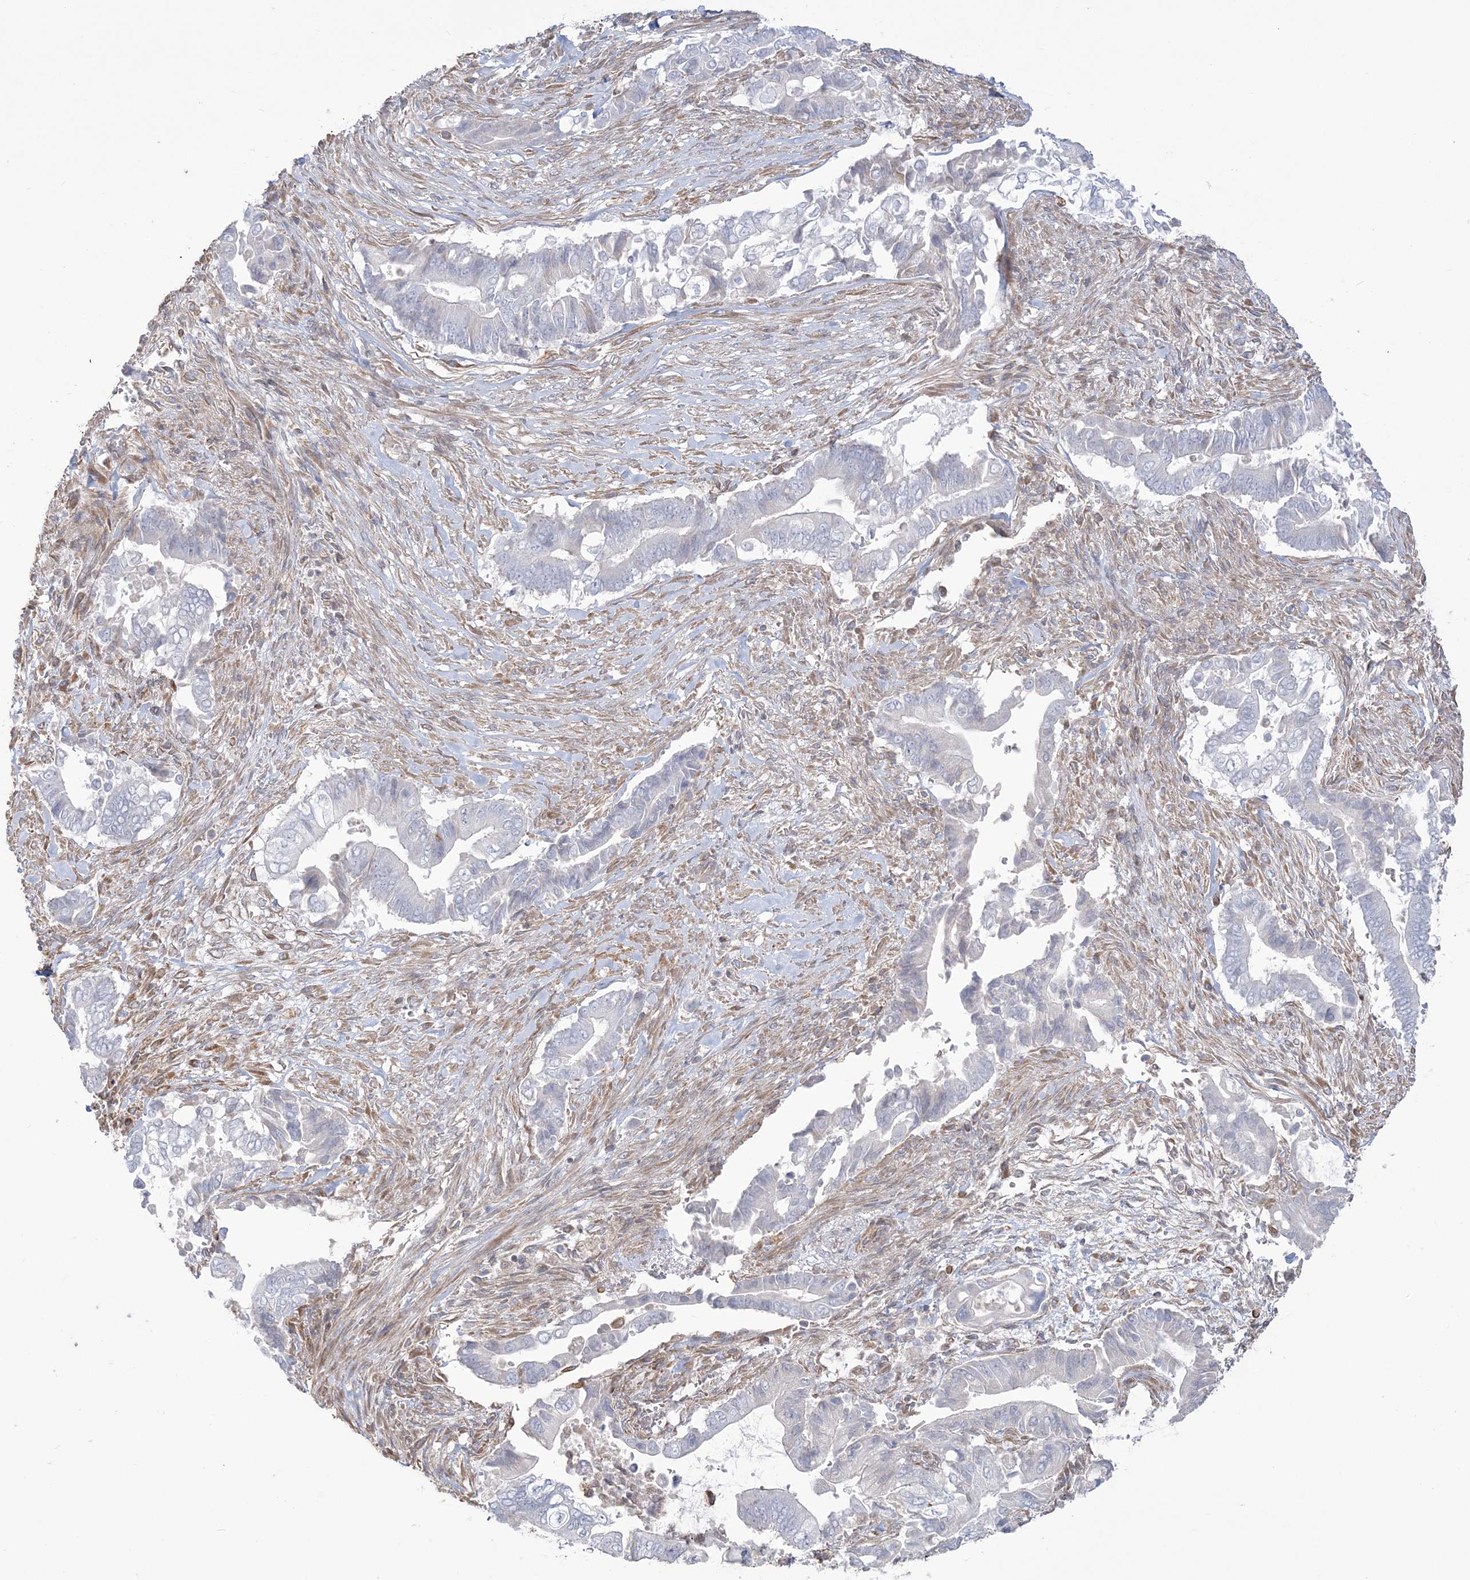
{"staining": {"intensity": "negative", "quantity": "none", "location": "none"}, "tissue": "pancreatic cancer", "cell_type": "Tumor cells", "image_type": "cancer", "snomed": [{"axis": "morphology", "description": "Adenocarcinoma, NOS"}, {"axis": "topography", "description": "Pancreas"}], "caption": "DAB (3,3'-diaminobenzidine) immunohistochemical staining of human pancreatic cancer (adenocarcinoma) reveals no significant expression in tumor cells.", "gene": "ZNF821", "patient": {"sex": "male", "age": 68}}